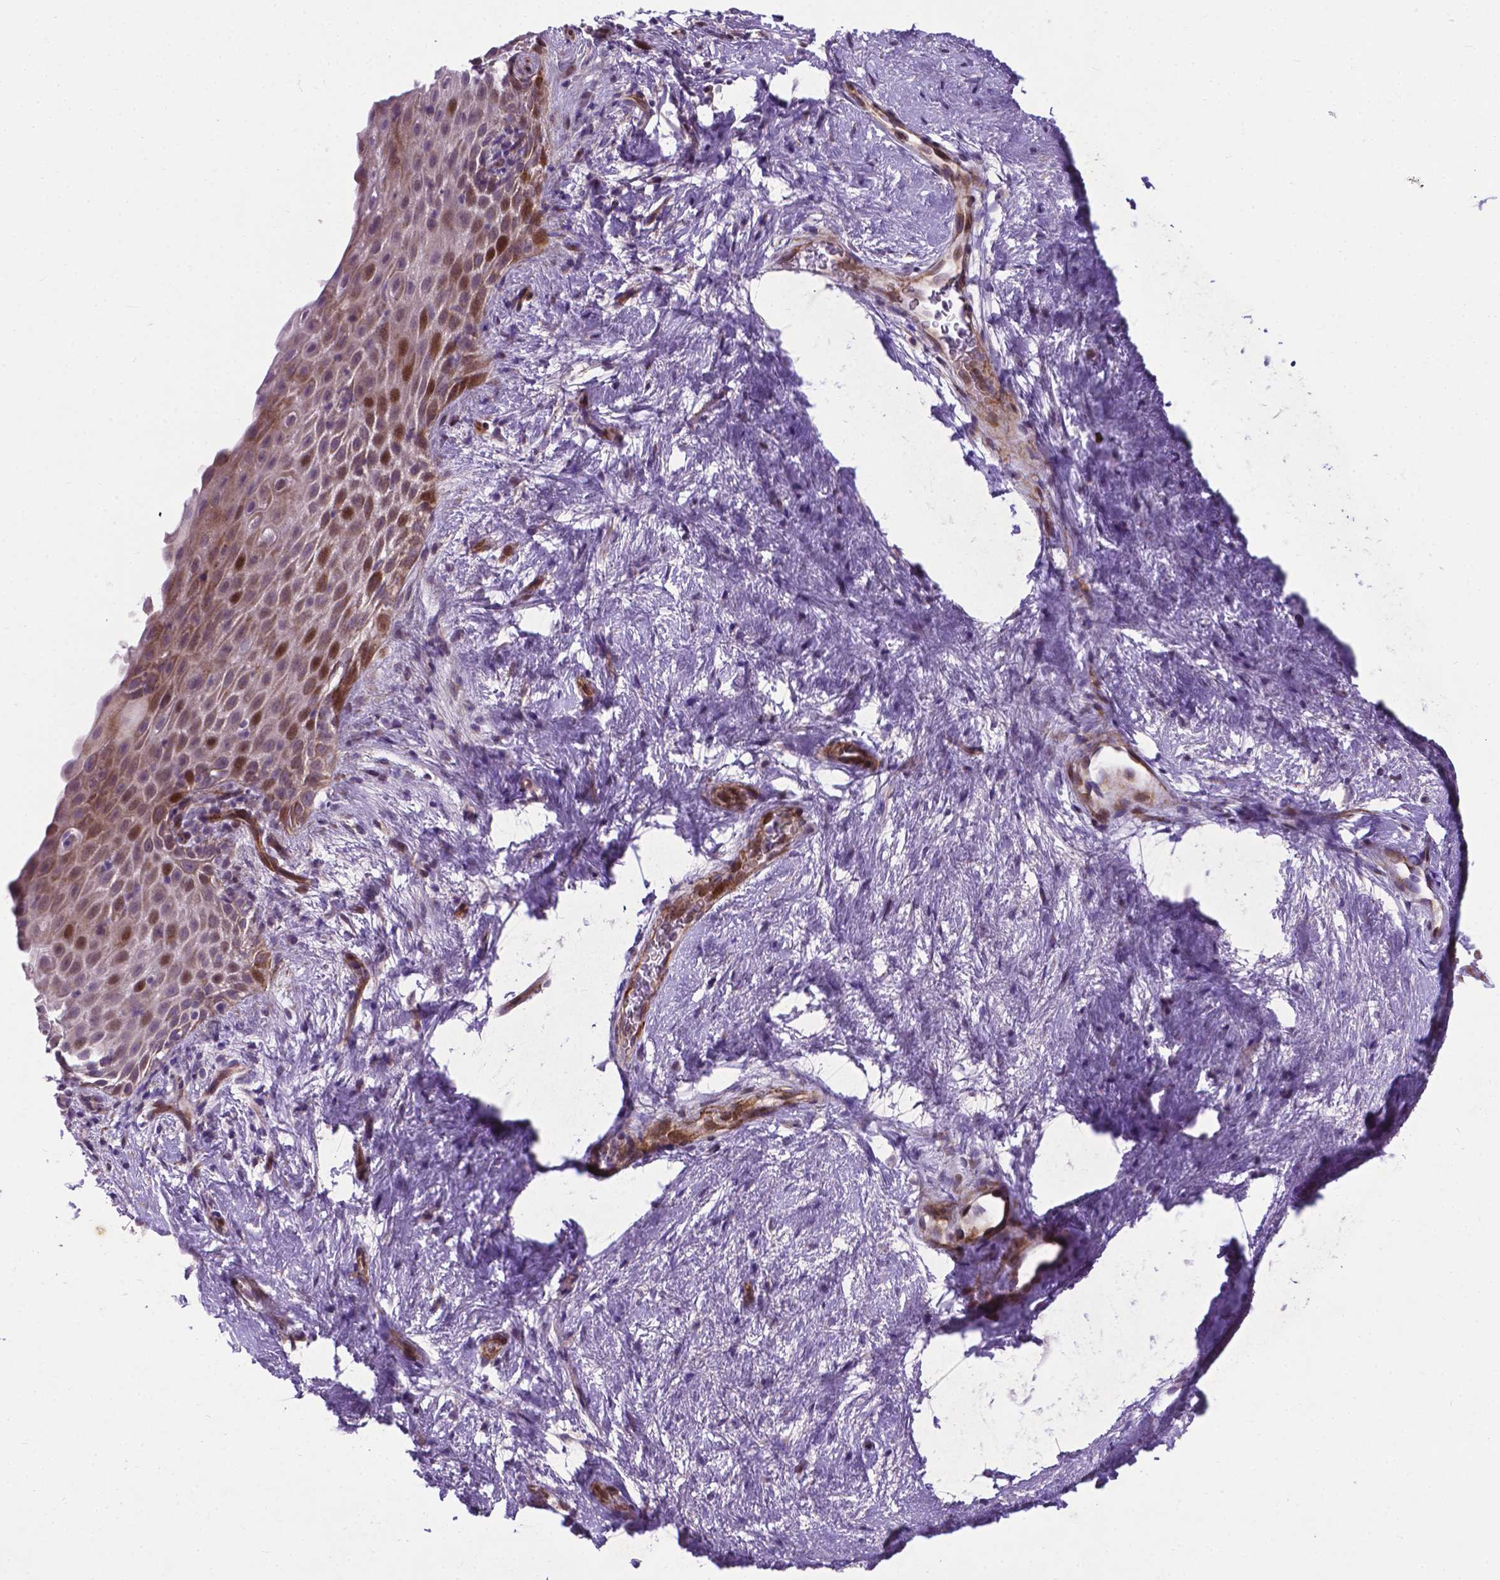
{"staining": {"intensity": "strong", "quantity": "25%-75%", "location": "cytoplasmic/membranous,nuclear"}, "tissue": "skin", "cell_type": "Epidermal cells", "image_type": "normal", "snomed": [{"axis": "morphology", "description": "Normal tissue, NOS"}, {"axis": "topography", "description": "Anal"}], "caption": "This is a histology image of immunohistochemistry (IHC) staining of unremarkable skin, which shows strong positivity in the cytoplasmic/membranous,nuclear of epidermal cells.", "gene": "PFKFB4", "patient": {"sex": "female", "age": 46}}